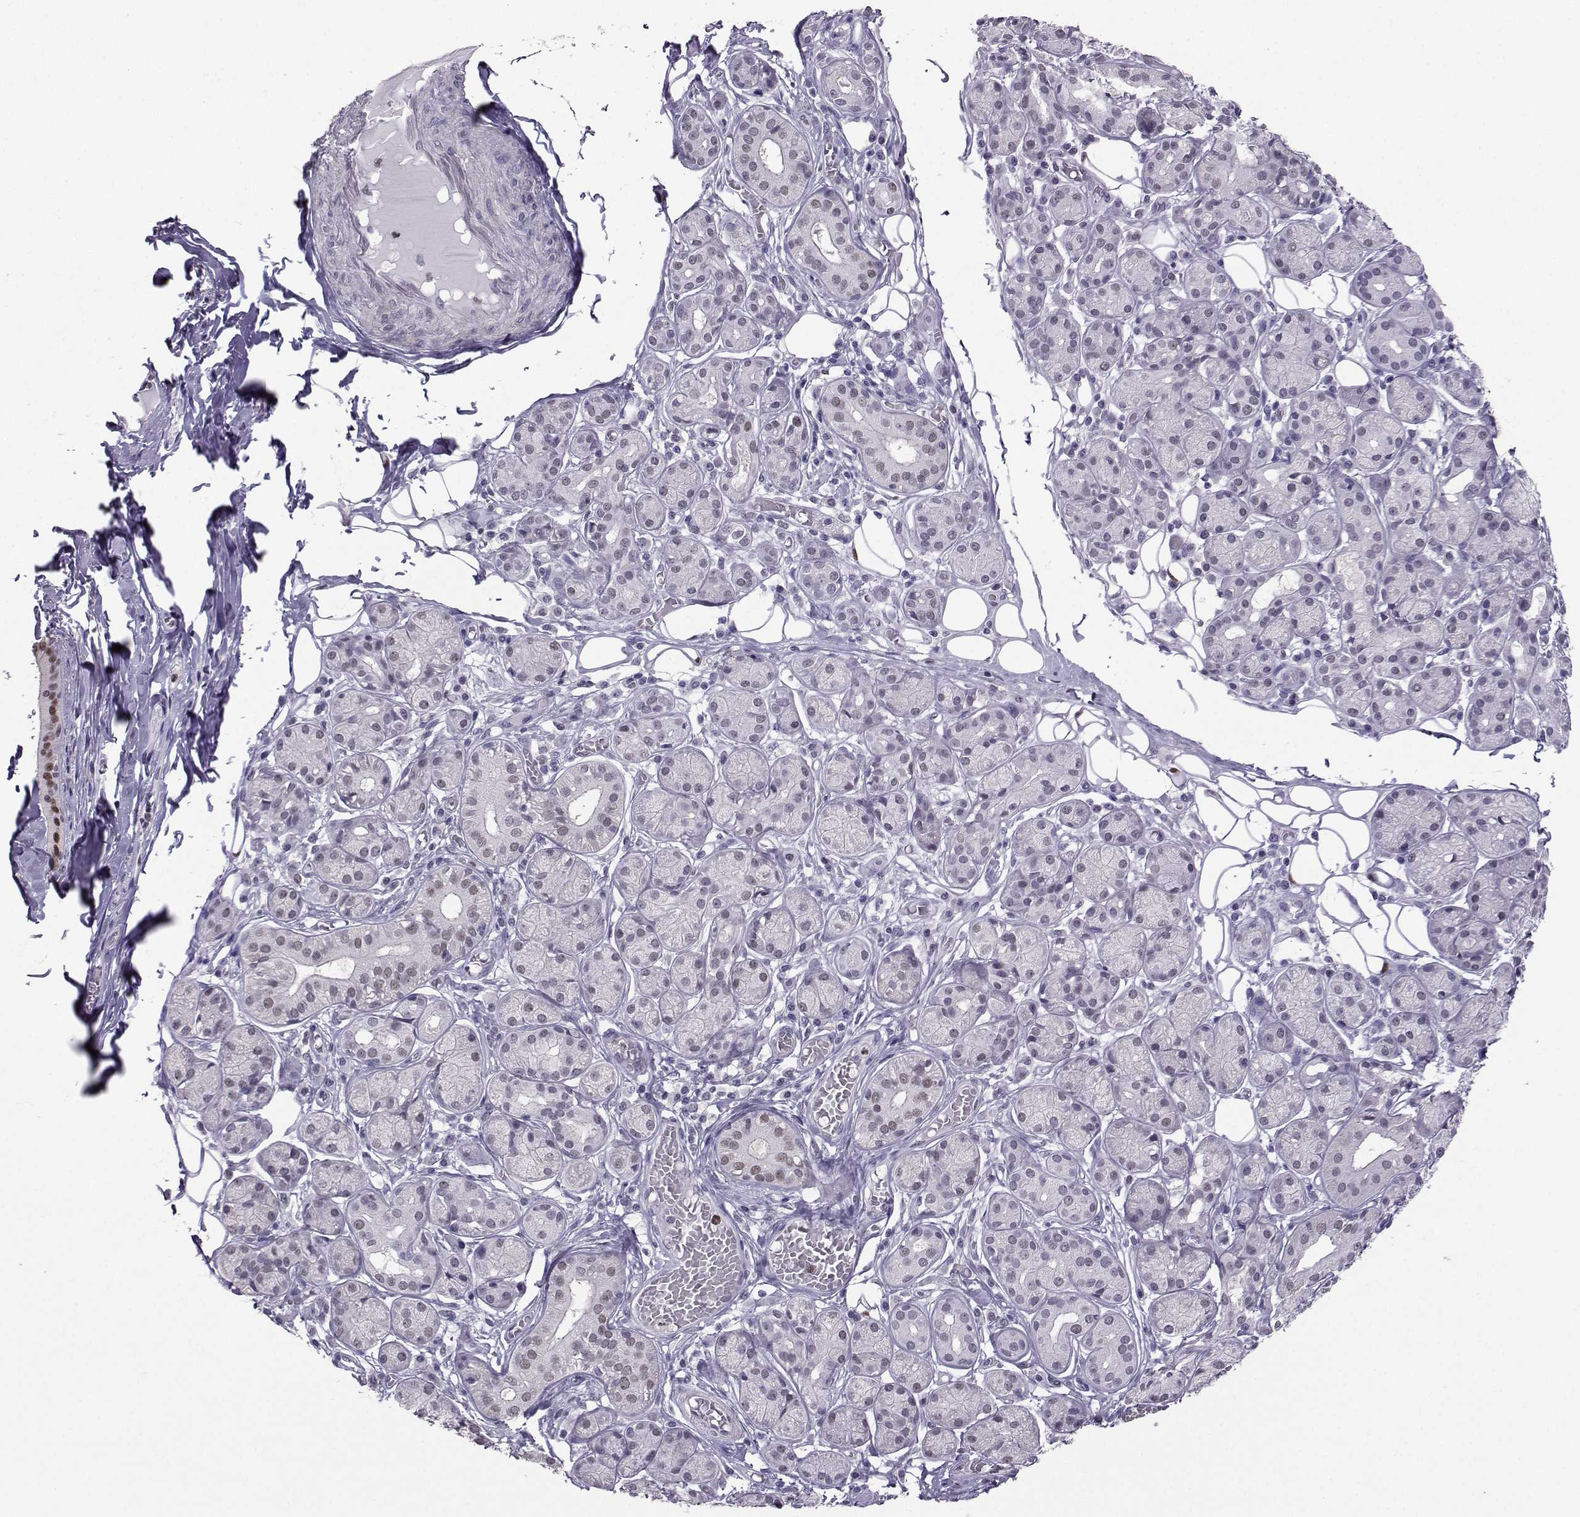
{"staining": {"intensity": "weak", "quantity": "<25%", "location": "cytoplasmic/membranous"}, "tissue": "salivary gland", "cell_type": "Glandular cells", "image_type": "normal", "snomed": [{"axis": "morphology", "description": "Normal tissue, NOS"}, {"axis": "topography", "description": "Salivary gland"}, {"axis": "topography", "description": "Peripheral nerve tissue"}], "caption": "DAB (3,3'-diaminobenzidine) immunohistochemical staining of benign human salivary gland demonstrates no significant positivity in glandular cells. (Stains: DAB (3,3'-diaminobenzidine) immunohistochemistry (IHC) with hematoxylin counter stain, Microscopy: brightfield microscopy at high magnification).", "gene": "TEDC2", "patient": {"sex": "male", "age": 71}}